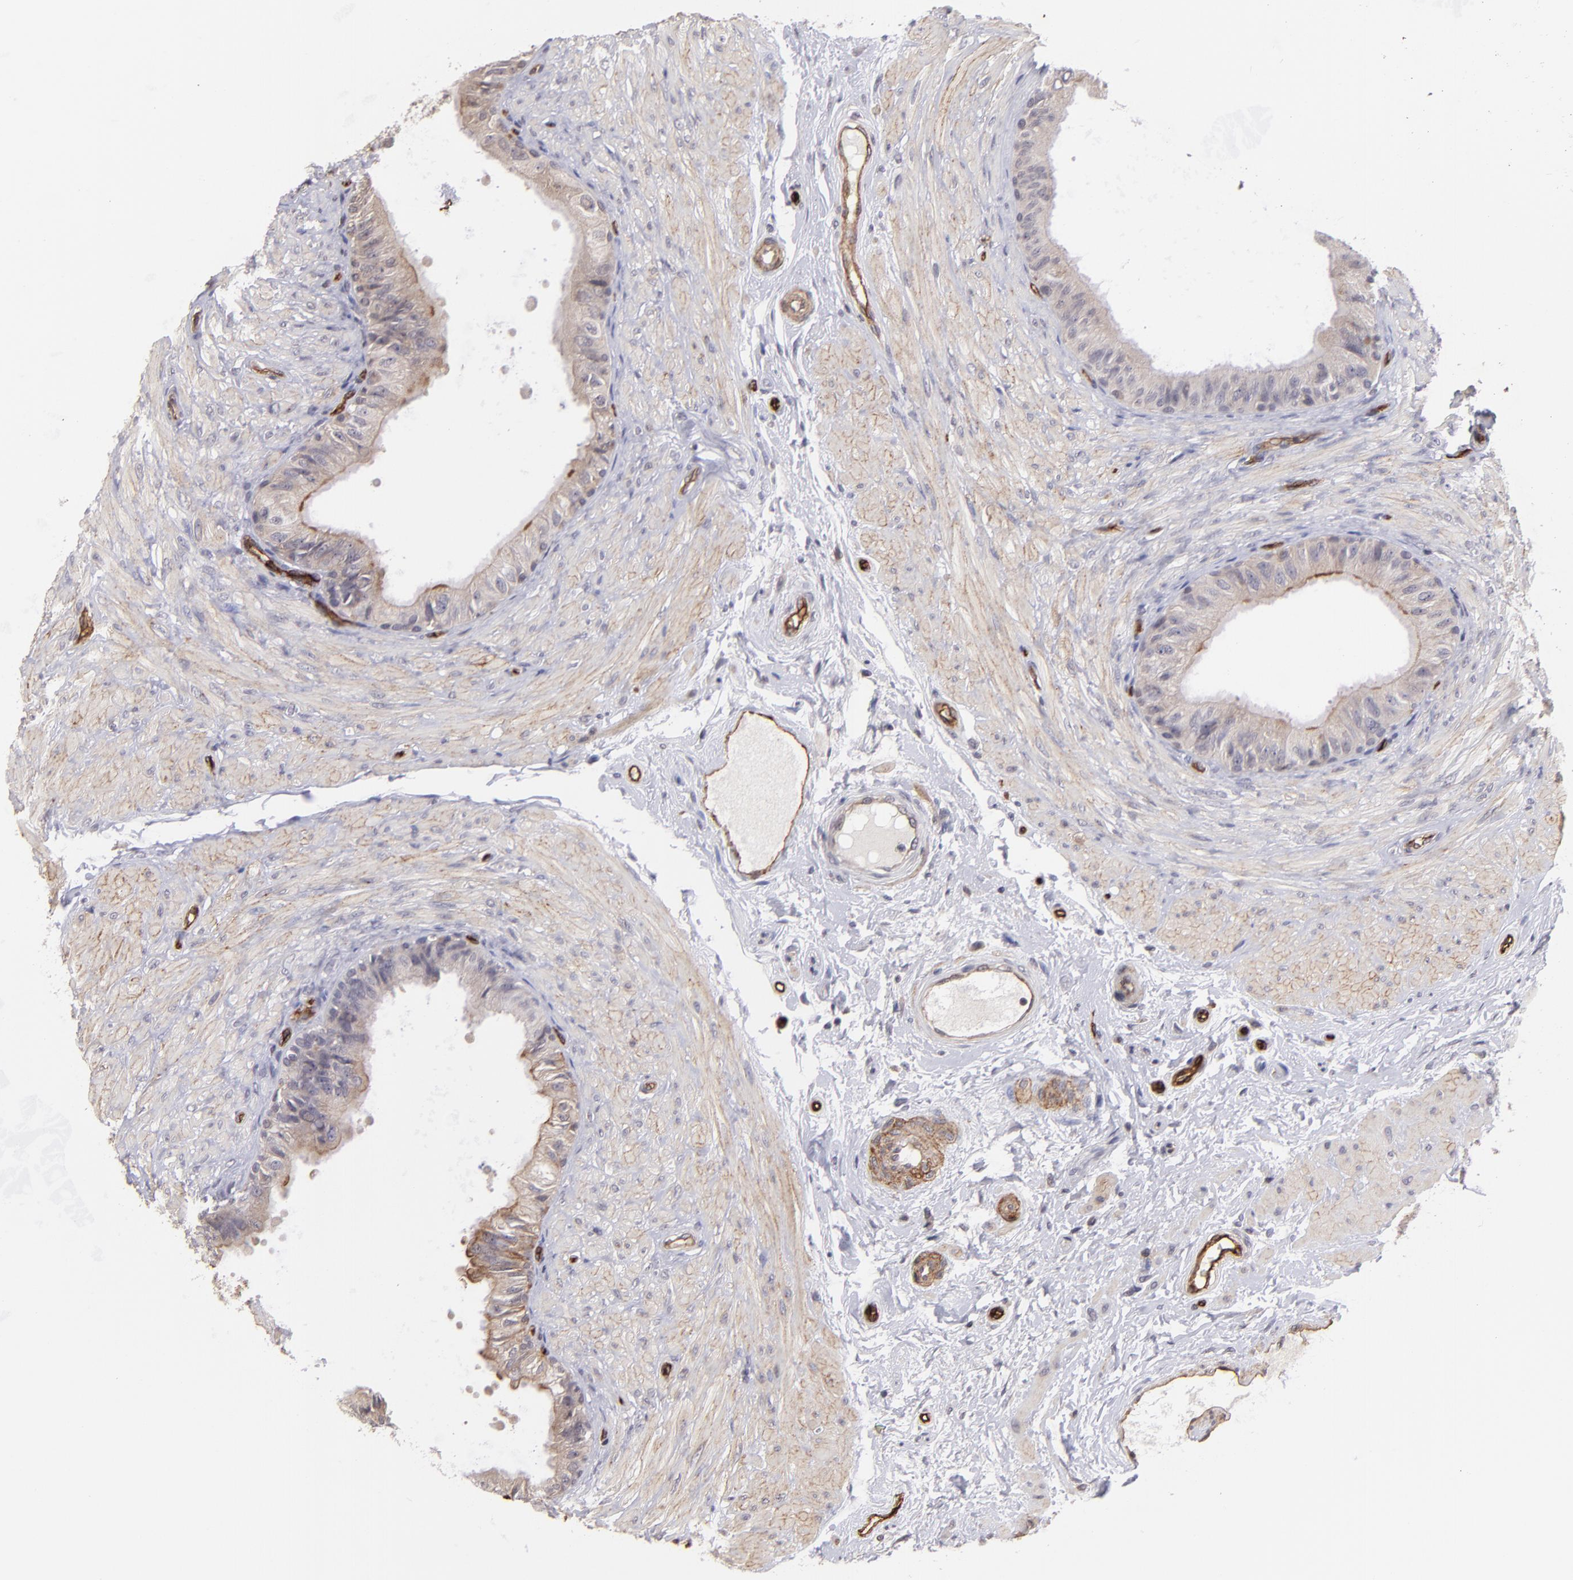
{"staining": {"intensity": "weak", "quantity": ">75%", "location": "cytoplasmic/membranous"}, "tissue": "epididymis", "cell_type": "Glandular cells", "image_type": "normal", "snomed": [{"axis": "morphology", "description": "Normal tissue, NOS"}, {"axis": "topography", "description": "Epididymis"}], "caption": "Epididymis stained with DAB (3,3'-diaminobenzidine) IHC displays low levels of weak cytoplasmic/membranous positivity in approximately >75% of glandular cells. The protein of interest is stained brown, and the nuclei are stained in blue (DAB IHC with brightfield microscopy, high magnification).", "gene": "DYSF", "patient": {"sex": "male", "age": 68}}